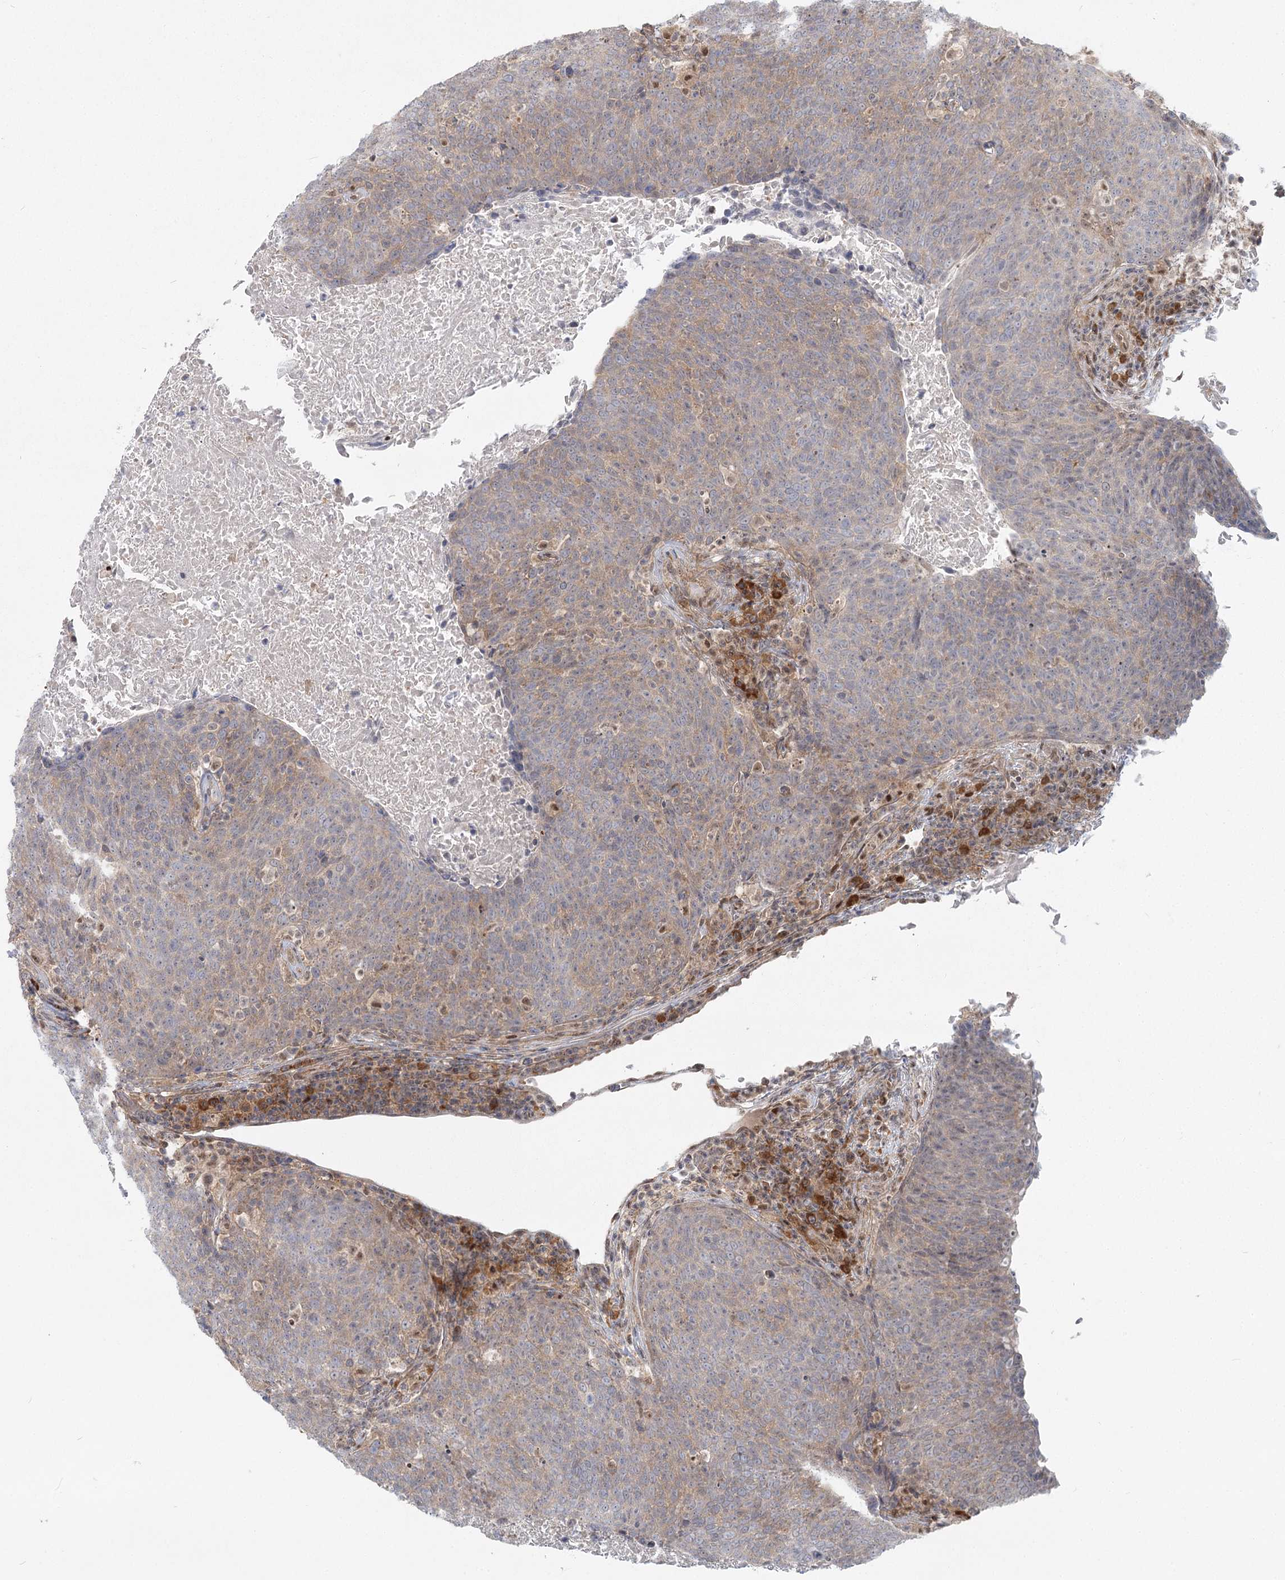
{"staining": {"intensity": "weak", "quantity": "25%-75%", "location": "cytoplasmic/membranous"}, "tissue": "head and neck cancer", "cell_type": "Tumor cells", "image_type": "cancer", "snomed": [{"axis": "morphology", "description": "Squamous cell carcinoma, NOS"}, {"axis": "morphology", "description": "Squamous cell carcinoma, metastatic, NOS"}, {"axis": "topography", "description": "Lymph node"}, {"axis": "topography", "description": "Head-Neck"}], "caption": "Metastatic squamous cell carcinoma (head and neck) stained for a protein (brown) demonstrates weak cytoplasmic/membranous positive expression in approximately 25%-75% of tumor cells.", "gene": "THNSL1", "patient": {"sex": "male", "age": 62}}